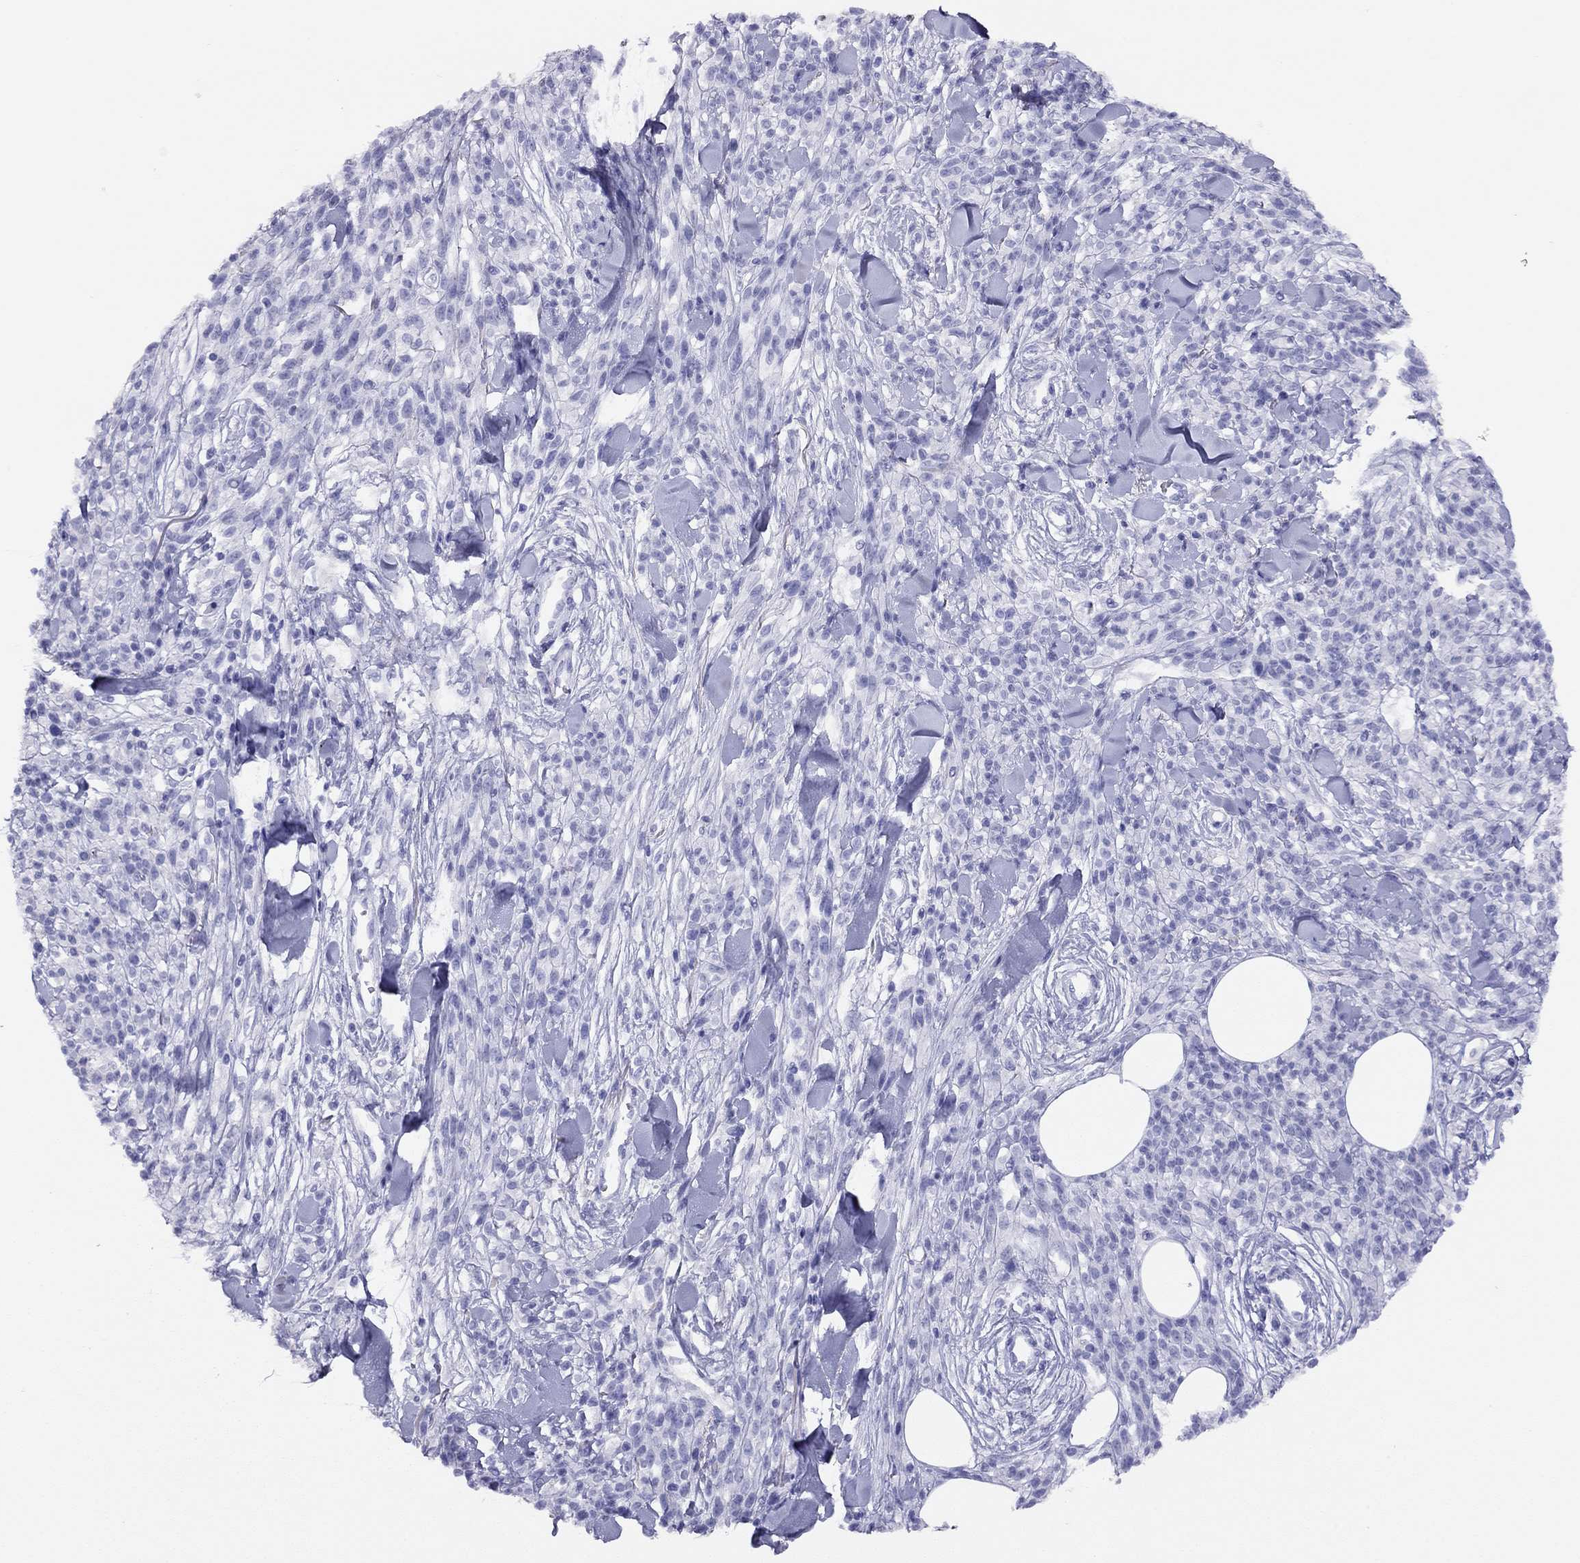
{"staining": {"intensity": "negative", "quantity": "none", "location": "none"}, "tissue": "melanoma", "cell_type": "Tumor cells", "image_type": "cancer", "snomed": [{"axis": "morphology", "description": "Malignant melanoma, NOS"}, {"axis": "topography", "description": "Skin"}, {"axis": "topography", "description": "Skin of trunk"}], "caption": "Immunohistochemical staining of malignant melanoma reveals no significant expression in tumor cells.", "gene": "LRIT2", "patient": {"sex": "male", "age": 74}}